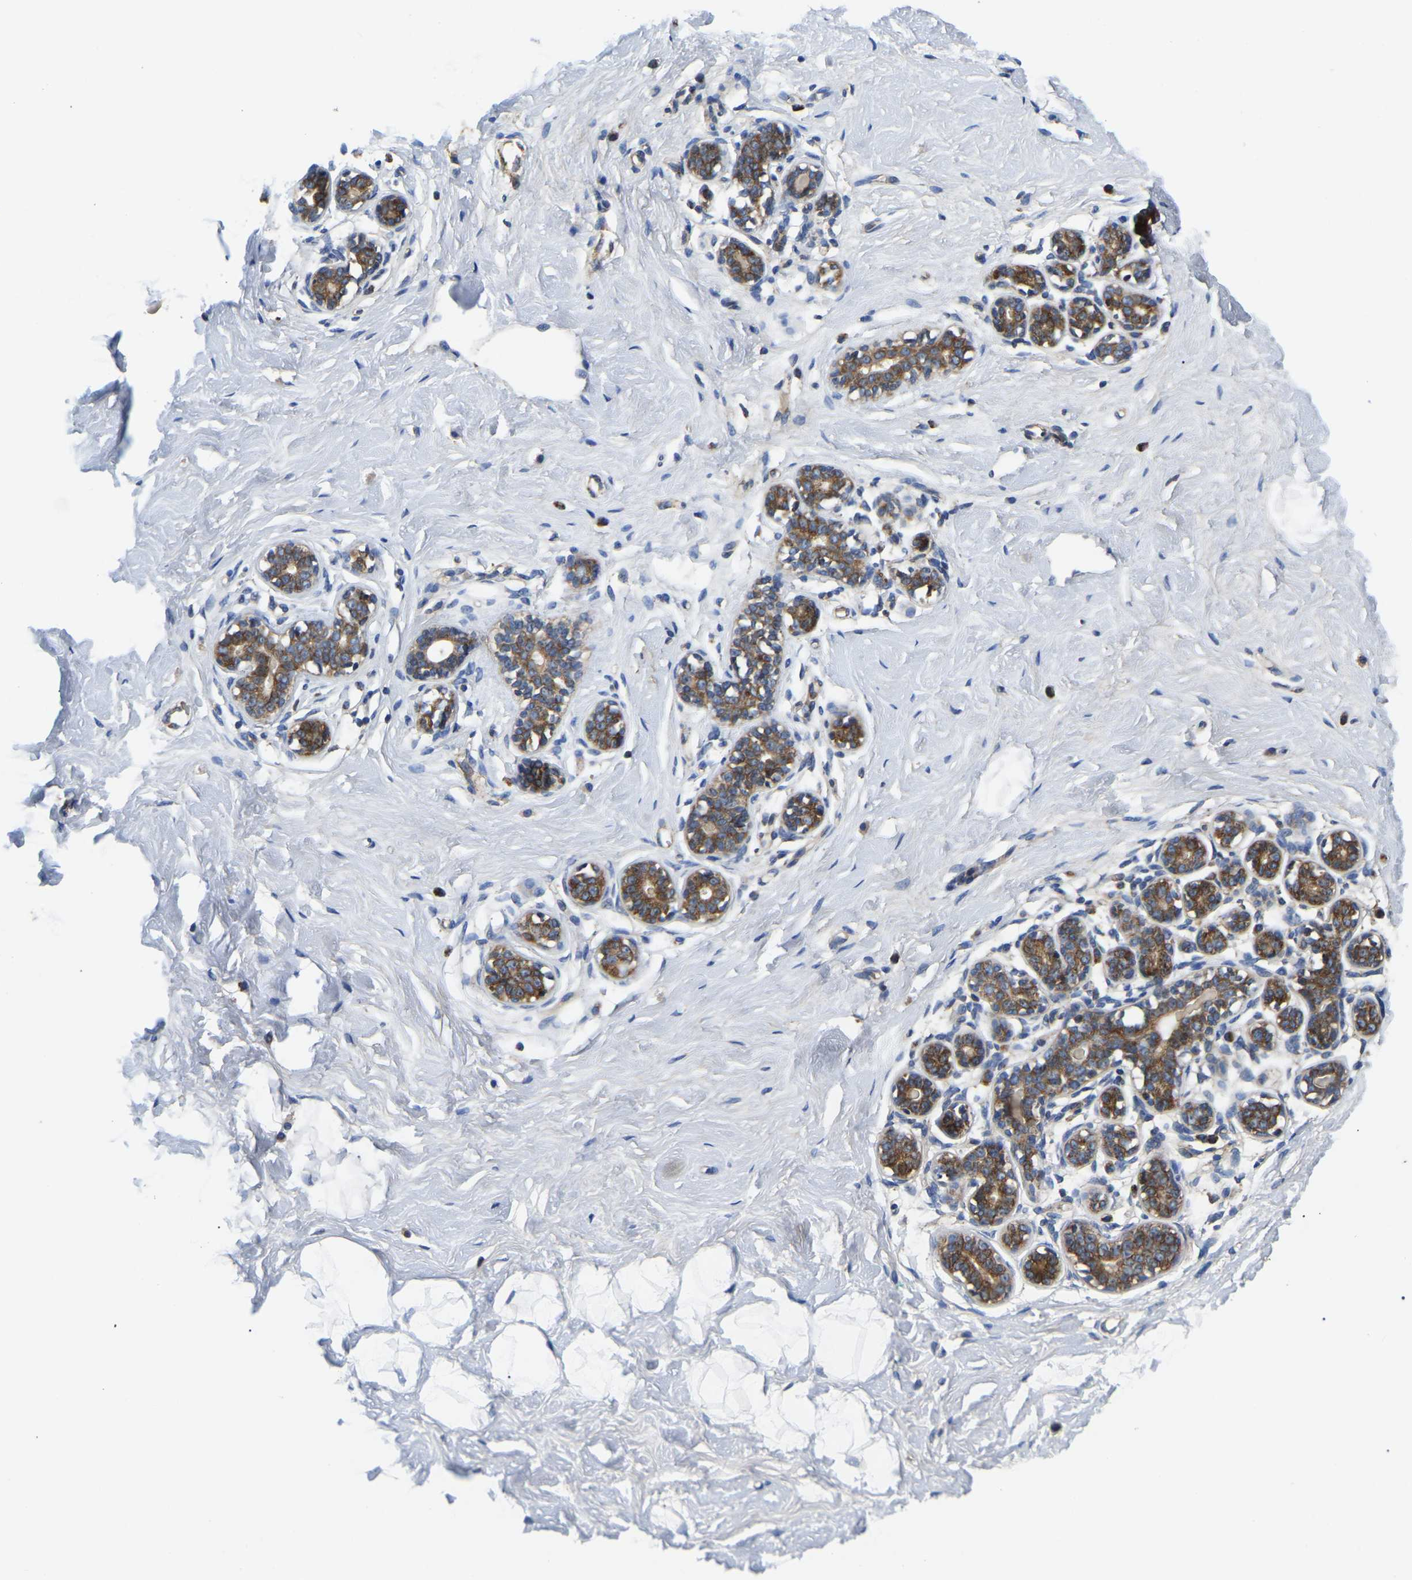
{"staining": {"intensity": "weak", "quantity": ">75%", "location": "cytoplasmic/membranous"}, "tissue": "breast", "cell_type": "Adipocytes", "image_type": "normal", "snomed": [{"axis": "morphology", "description": "Normal tissue, NOS"}, {"axis": "topography", "description": "Breast"}], "caption": "IHC staining of normal breast, which displays low levels of weak cytoplasmic/membranous staining in approximately >75% of adipocytes indicating weak cytoplasmic/membranous protein staining. The staining was performed using DAB (3,3'-diaminobenzidine) (brown) for protein detection and nuclei were counterstained in hematoxylin (blue).", "gene": "PPM1E", "patient": {"sex": "female", "age": 23}}